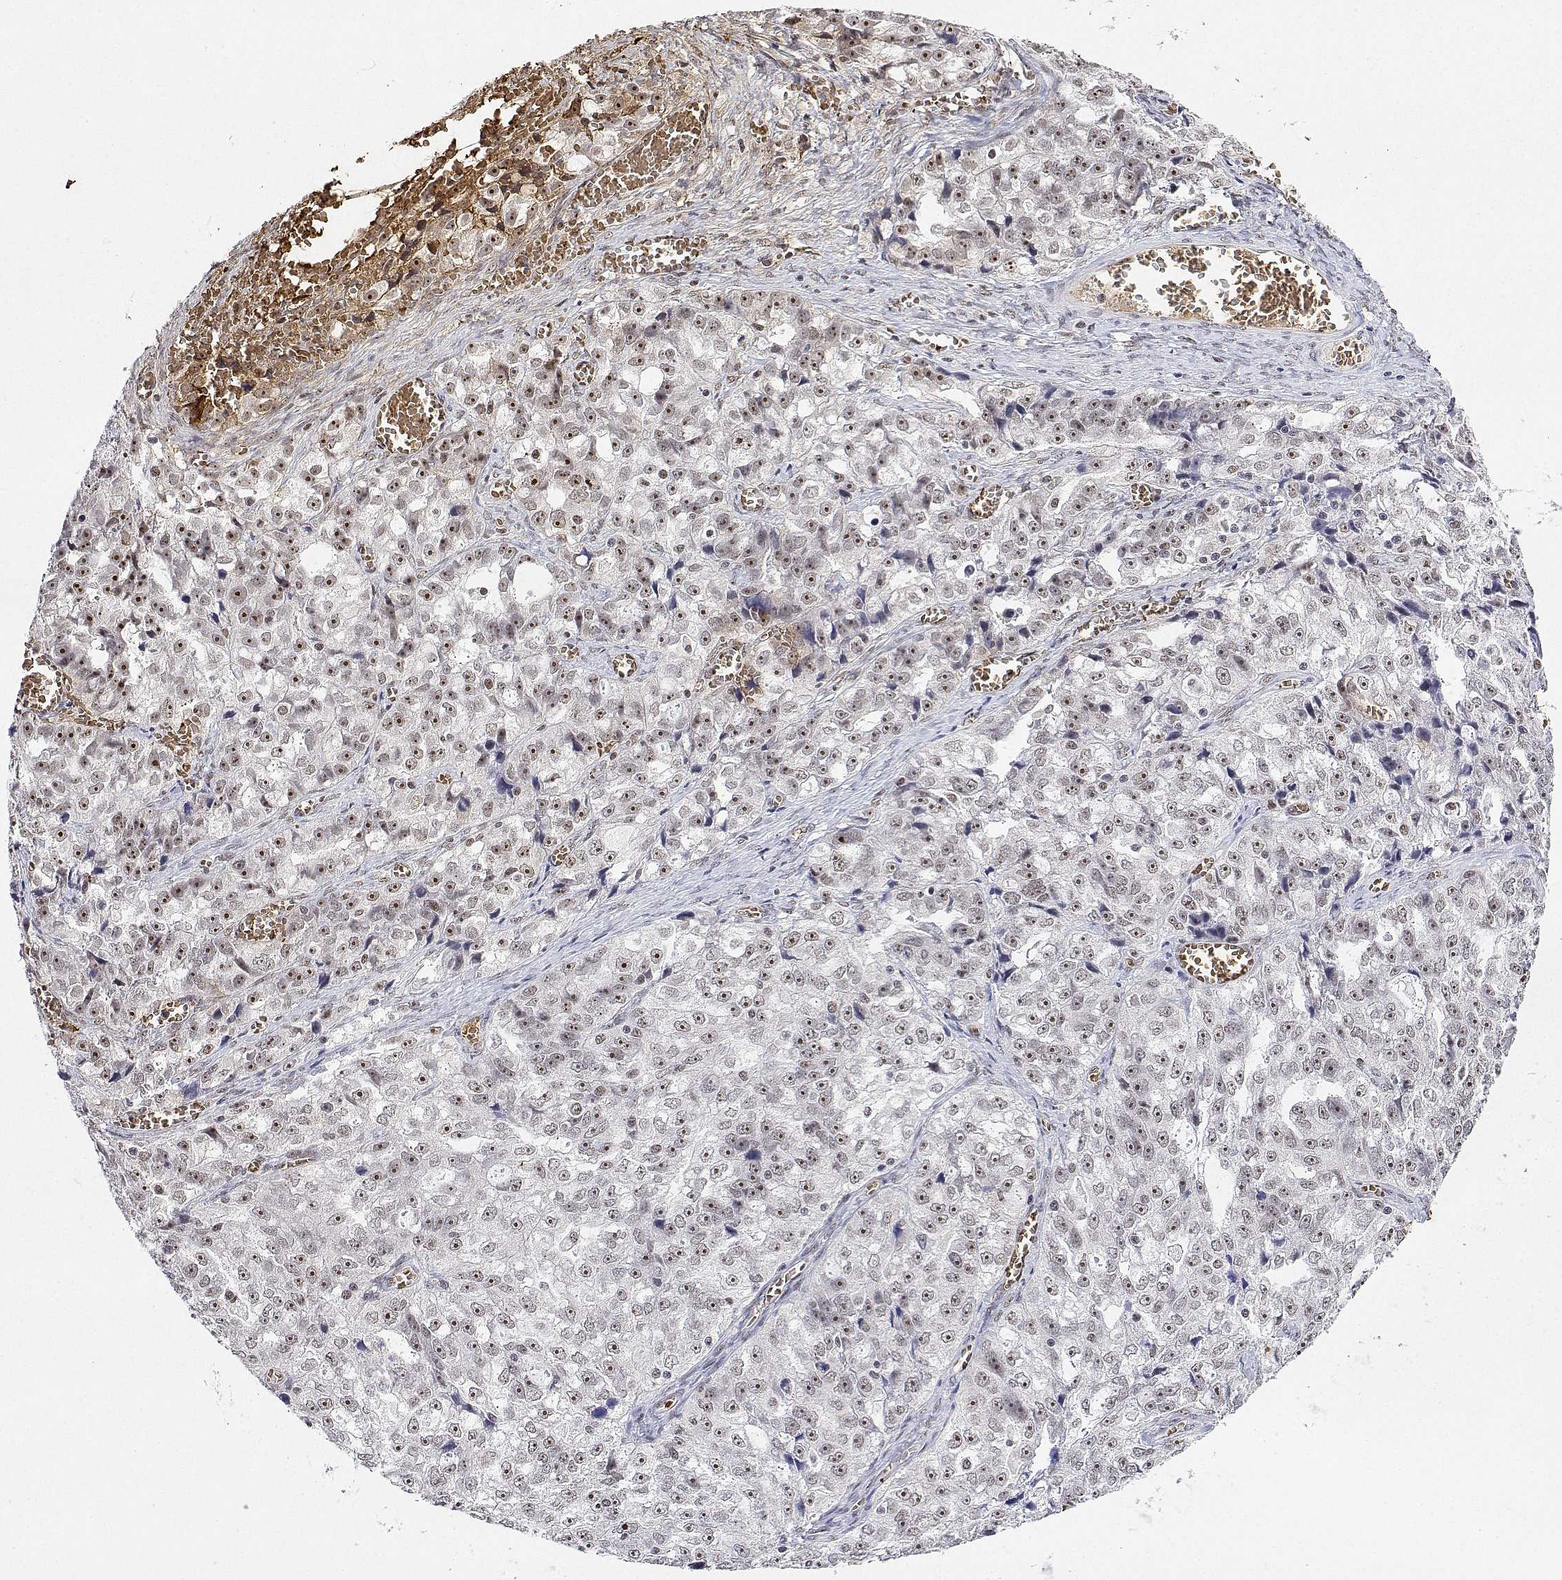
{"staining": {"intensity": "moderate", "quantity": ">75%", "location": "nuclear"}, "tissue": "ovarian cancer", "cell_type": "Tumor cells", "image_type": "cancer", "snomed": [{"axis": "morphology", "description": "Cystadenocarcinoma, serous, NOS"}, {"axis": "topography", "description": "Ovary"}], "caption": "Brown immunohistochemical staining in human ovarian cancer (serous cystadenocarcinoma) exhibits moderate nuclear positivity in approximately >75% of tumor cells.", "gene": "ADAR", "patient": {"sex": "female", "age": 51}}